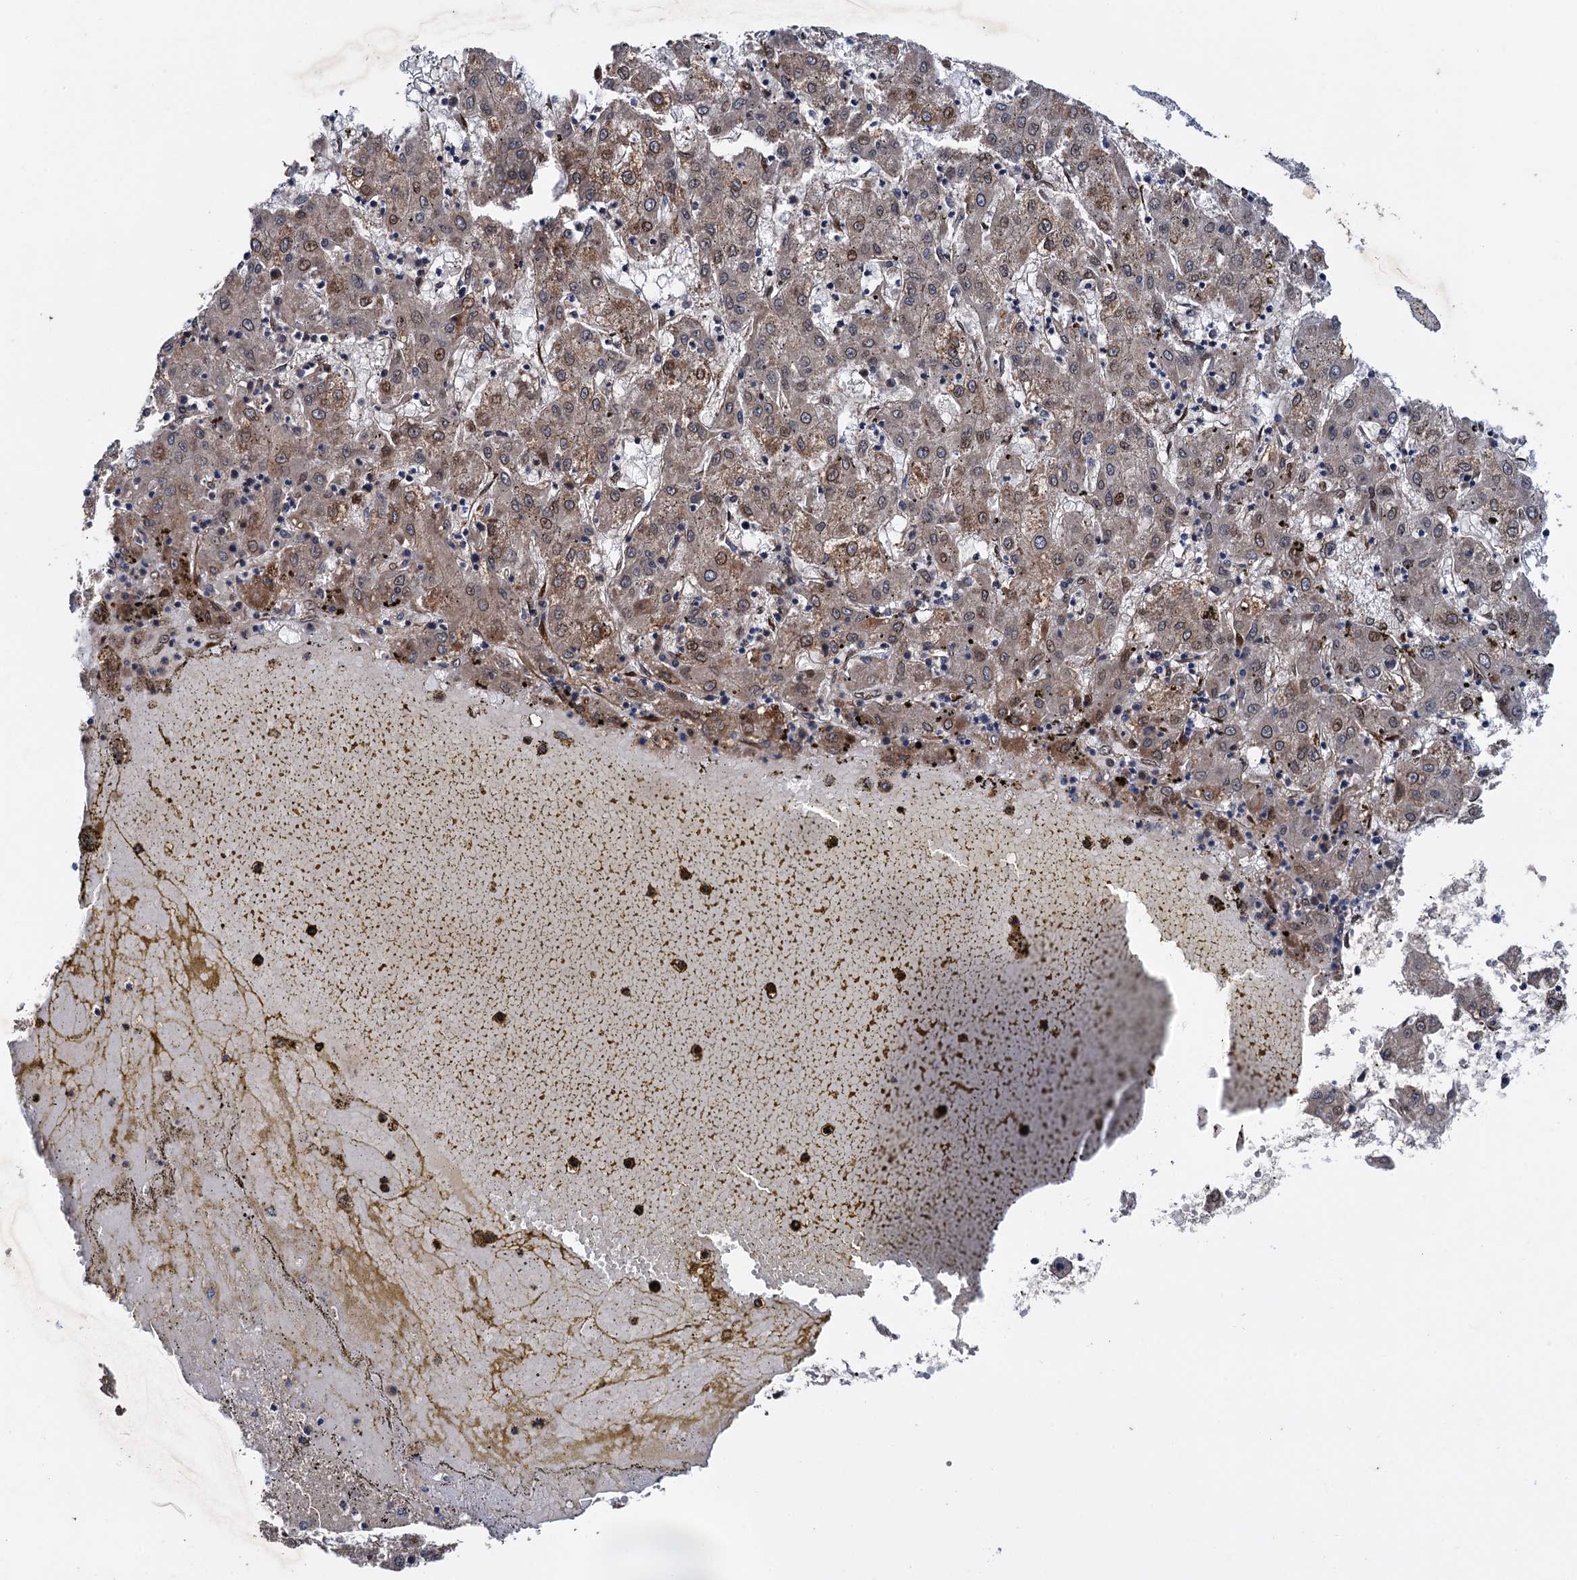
{"staining": {"intensity": "moderate", "quantity": ">75%", "location": "cytoplasmic/membranous,nuclear"}, "tissue": "liver cancer", "cell_type": "Tumor cells", "image_type": "cancer", "snomed": [{"axis": "morphology", "description": "Carcinoma, Hepatocellular, NOS"}, {"axis": "topography", "description": "Liver"}], "caption": "Human hepatocellular carcinoma (liver) stained for a protein (brown) demonstrates moderate cytoplasmic/membranous and nuclear positive expression in about >75% of tumor cells.", "gene": "RHOBTB1", "patient": {"sex": "male", "age": 72}}